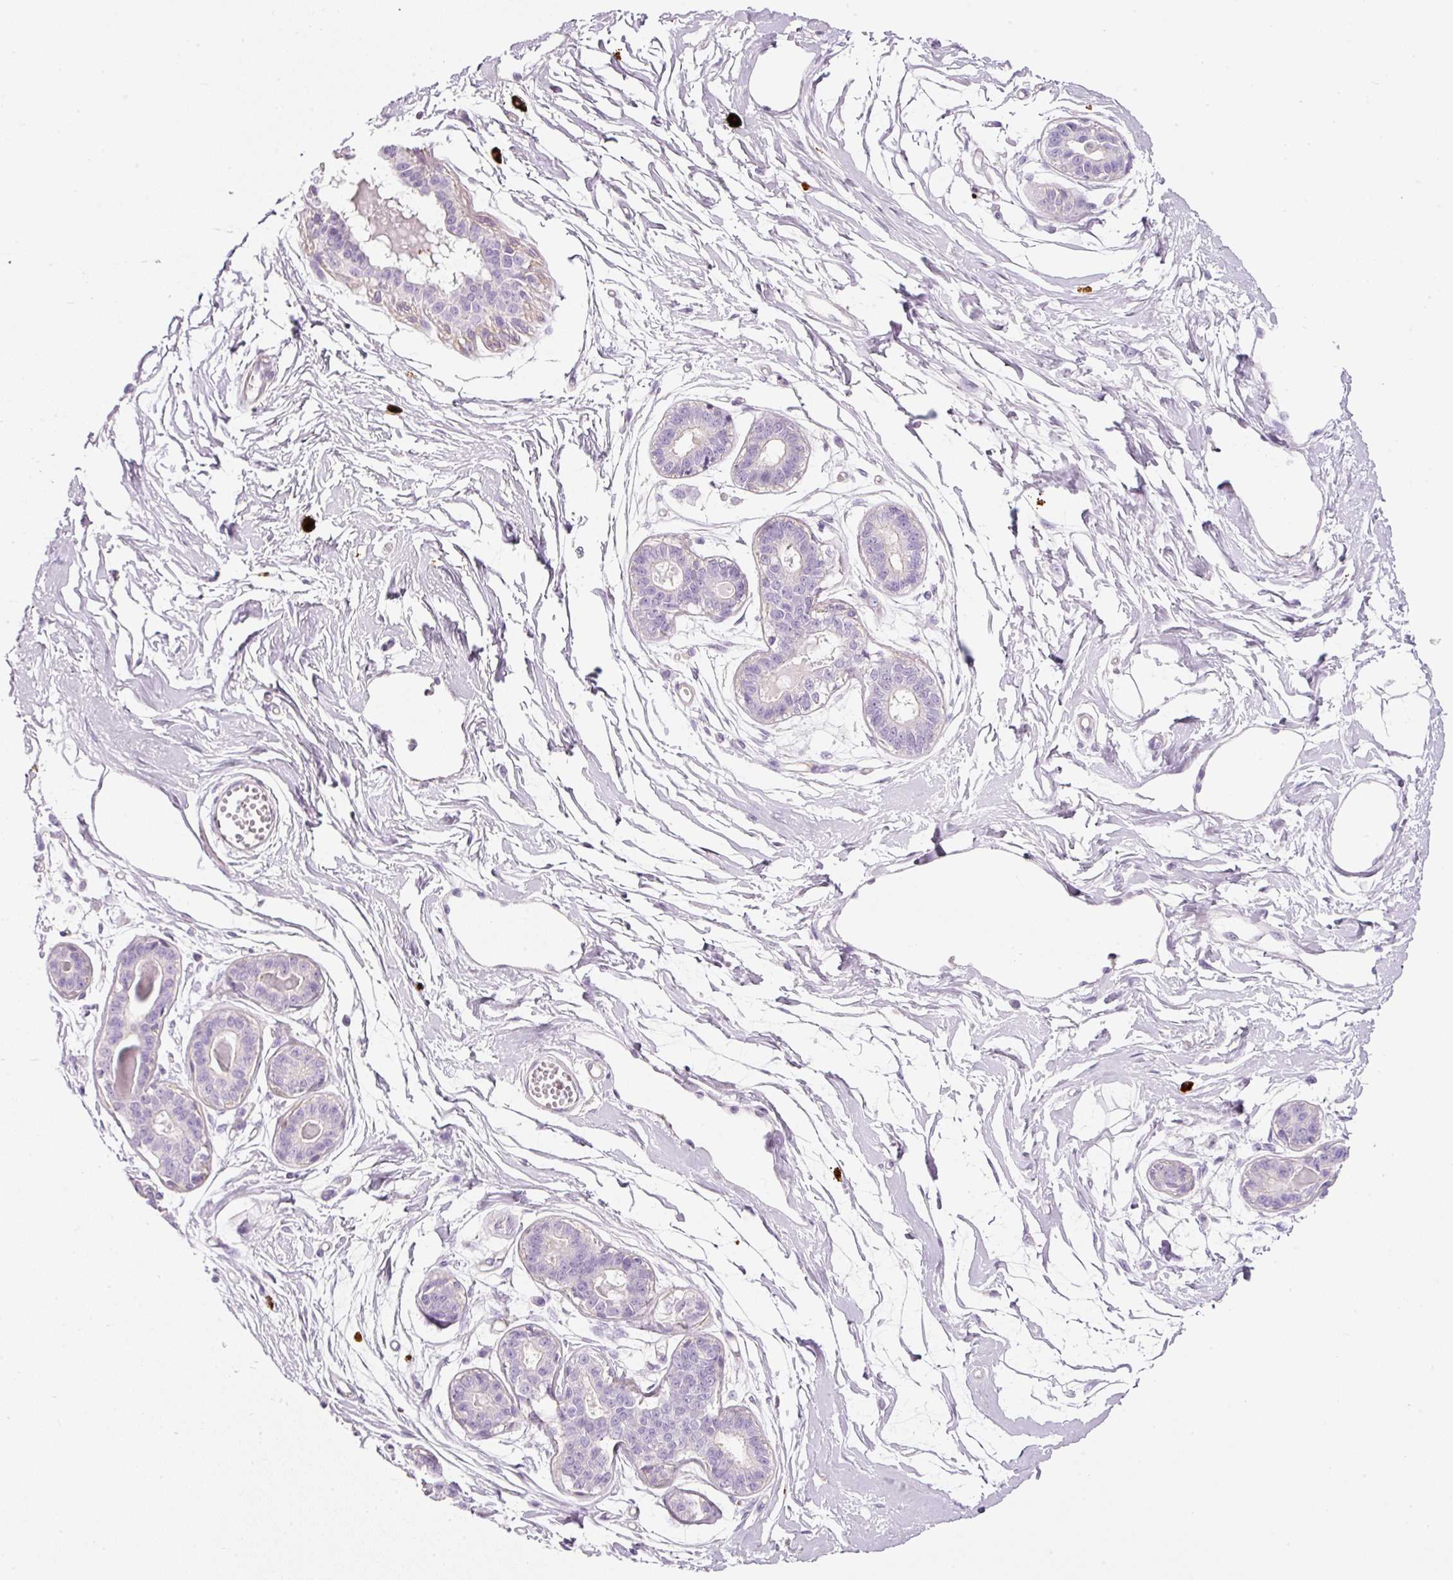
{"staining": {"intensity": "negative", "quantity": "none", "location": "none"}, "tissue": "breast", "cell_type": "Adipocytes", "image_type": "normal", "snomed": [{"axis": "morphology", "description": "Normal tissue, NOS"}, {"axis": "topography", "description": "Breast"}], "caption": "The immunohistochemistry (IHC) micrograph has no significant positivity in adipocytes of breast. (IHC, brightfield microscopy, high magnification).", "gene": "MAP3K3", "patient": {"sex": "female", "age": 45}}